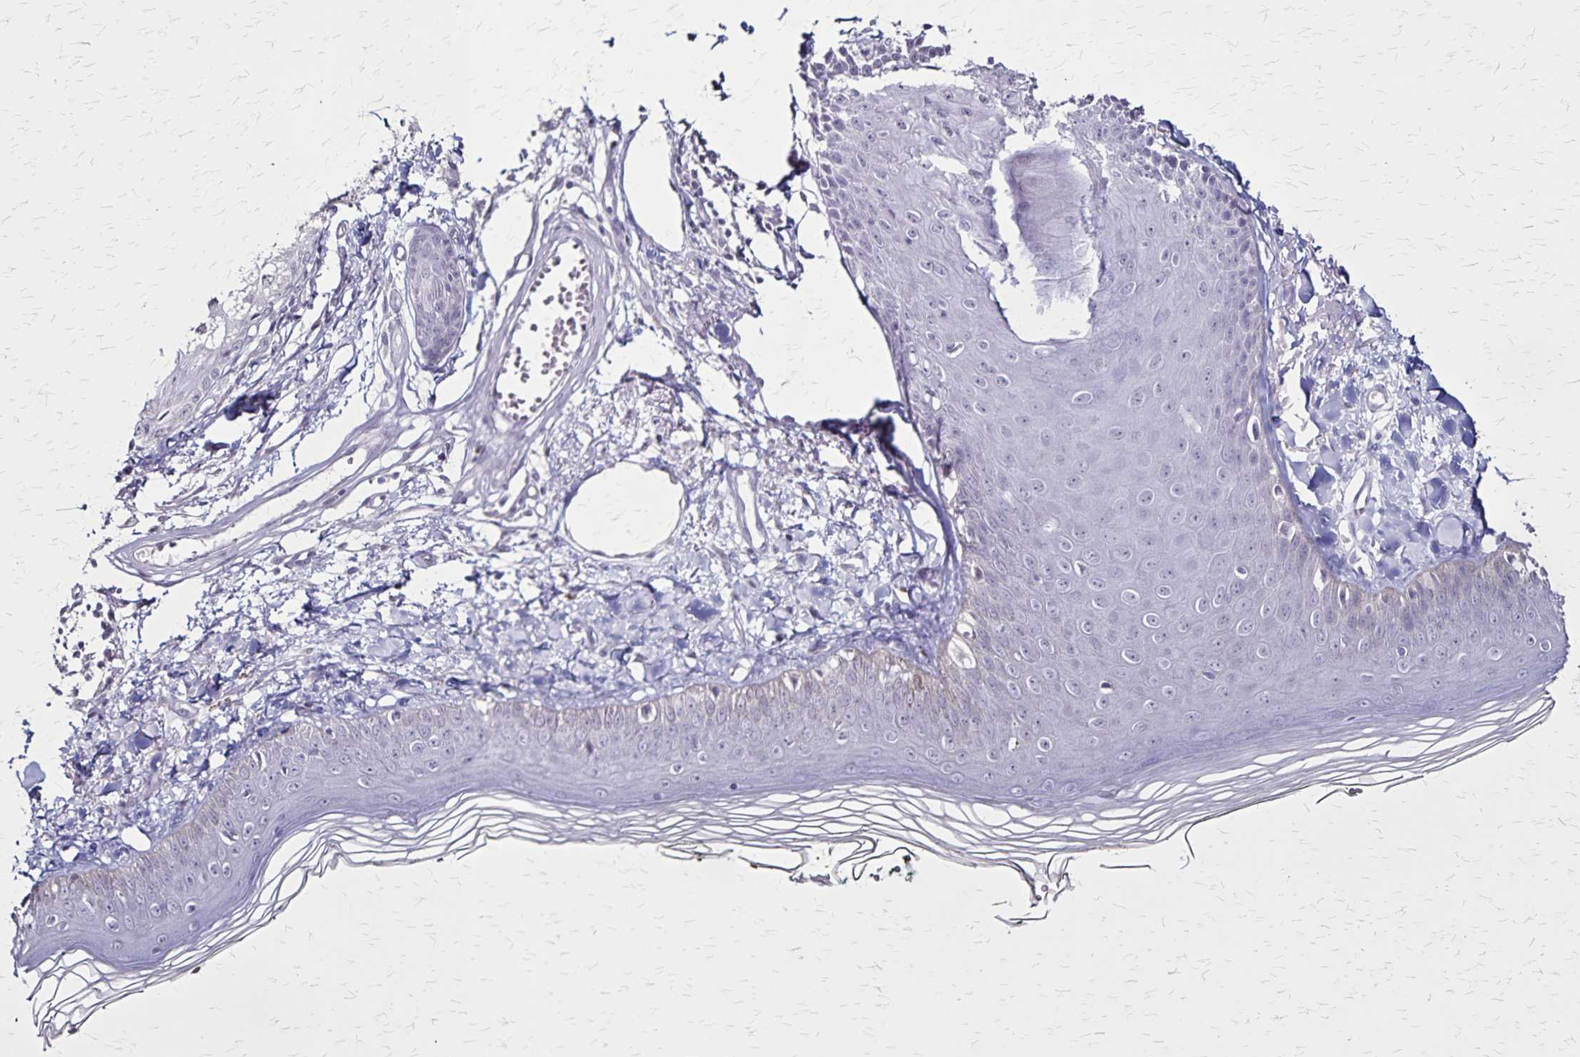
{"staining": {"intensity": "negative", "quantity": "none", "location": "none"}, "tissue": "skin", "cell_type": "Fibroblasts", "image_type": "normal", "snomed": [{"axis": "morphology", "description": "Normal tissue, NOS"}, {"axis": "topography", "description": "Skin"}], "caption": "The histopathology image exhibits no staining of fibroblasts in unremarkable skin. (Stains: DAB (3,3'-diaminobenzidine) IHC with hematoxylin counter stain, Microscopy: brightfield microscopy at high magnification).", "gene": "PLXNA4", "patient": {"sex": "male", "age": 76}}